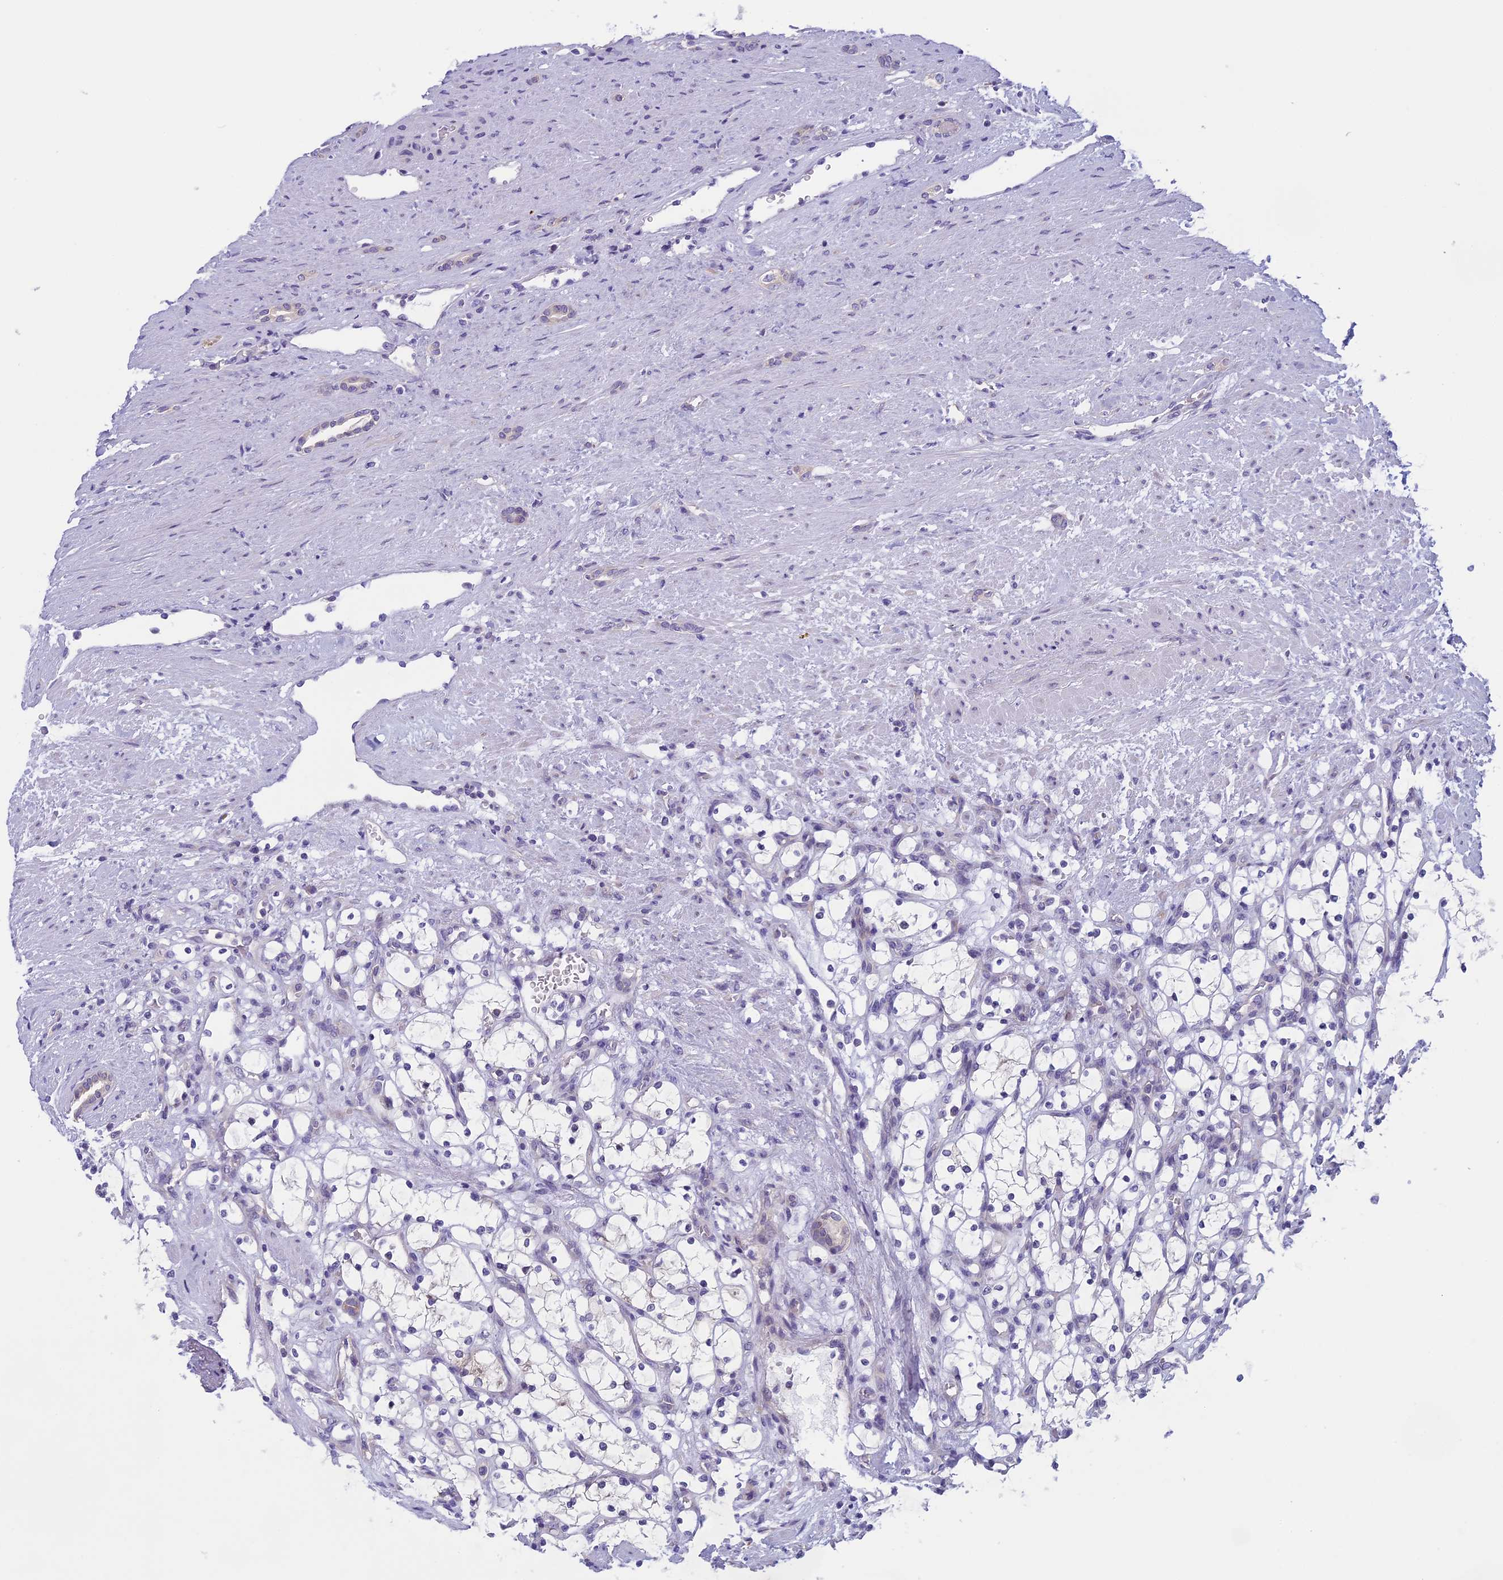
{"staining": {"intensity": "negative", "quantity": "none", "location": "none"}, "tissue": "renal cancer", "cell_type": "Tumor cells", "image_type": "cancer", "snomed": [{"axis": "morphology", "description": "Adenocarcinoma, NOS"}, {"axis": "topography", "description": "Kidney"}], "caption": "Protein analysis of renal cancer (adenocarcinoma) exhibits no significant positivity in tumor cells.", "gene": "ARHGEF37", "patient": {"sex": "female", "age": 69}}